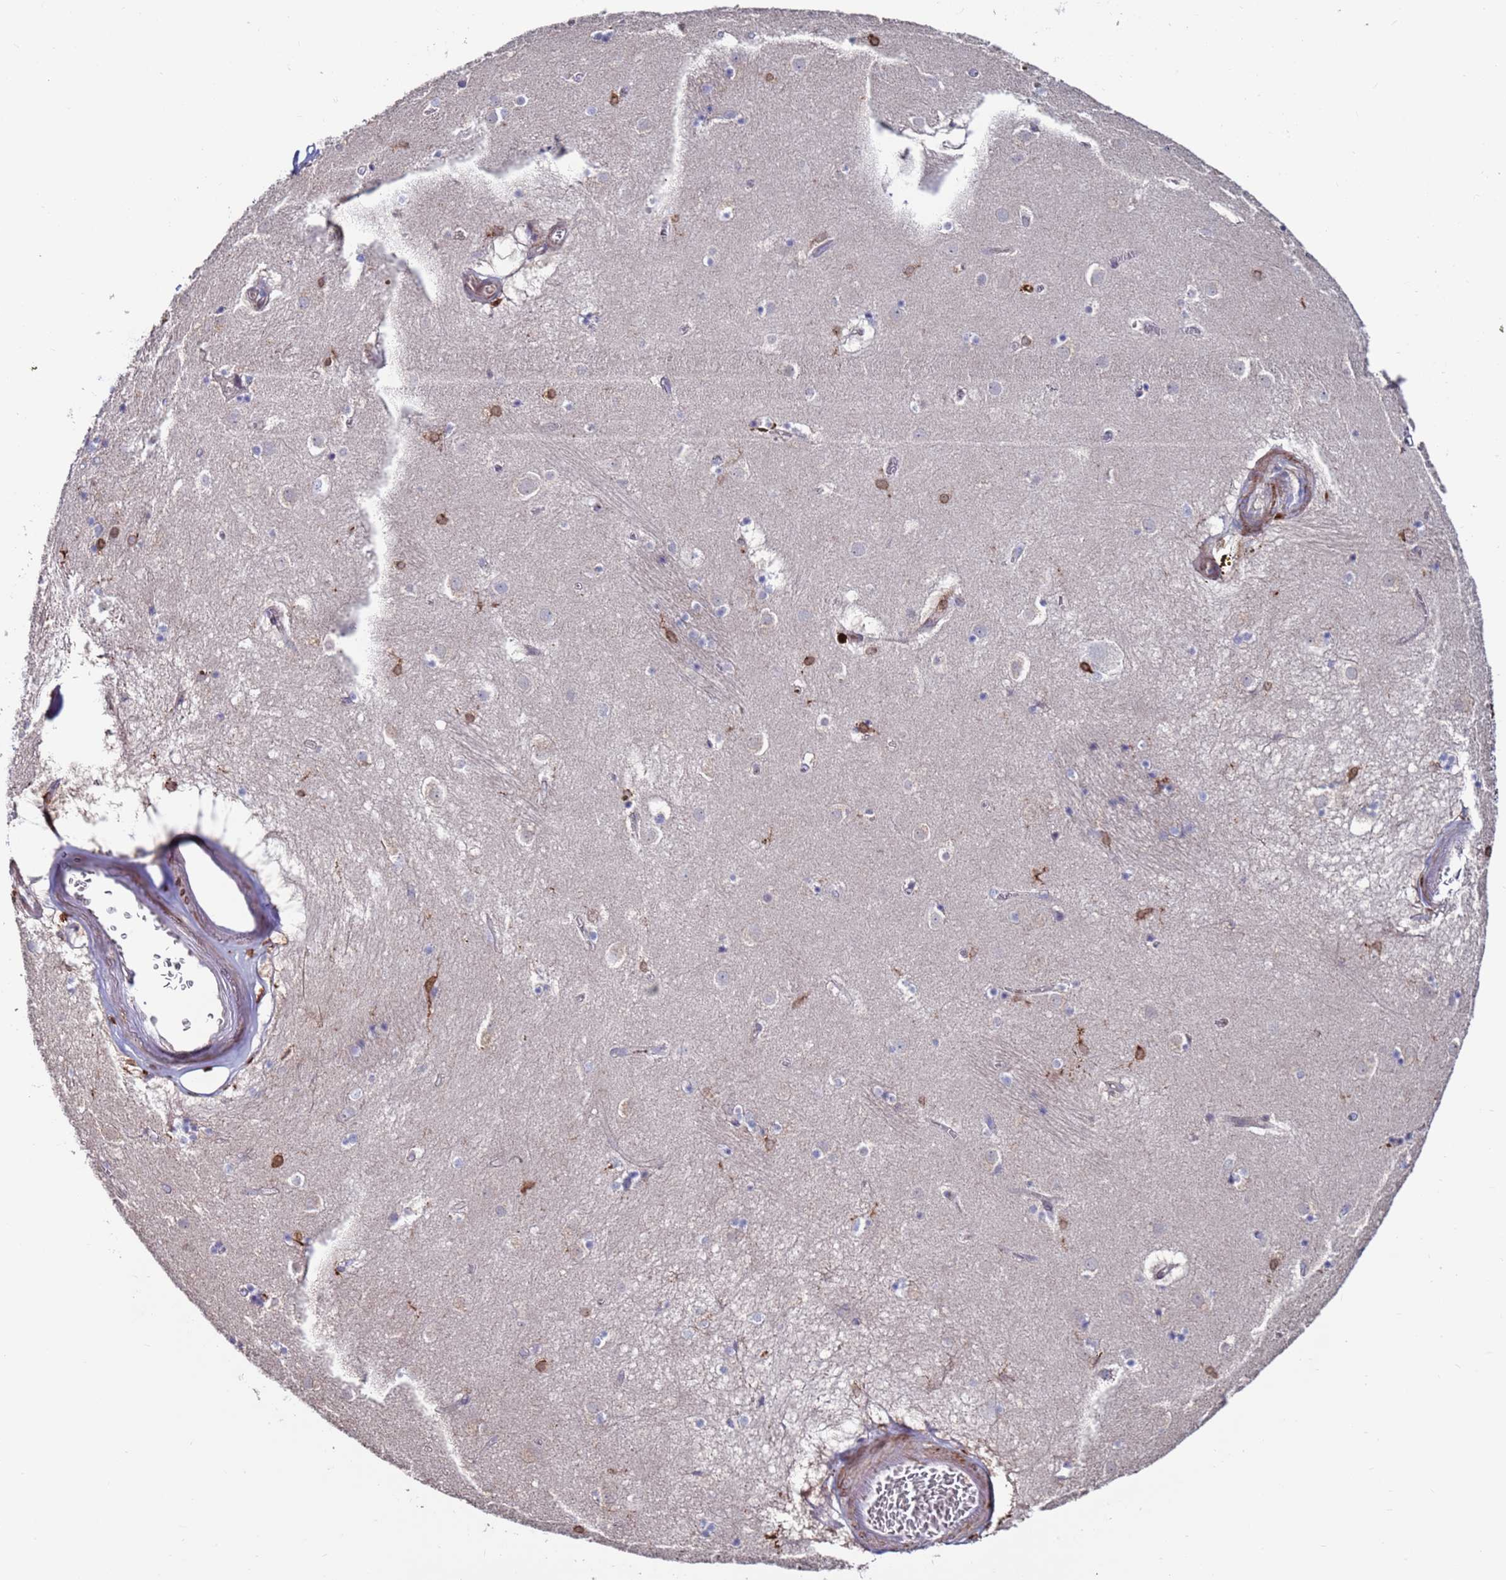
{"staining": {"intensity": "negative", "quantity": "none", "location": "none"}, "tissue": "caudate", "cell_type": "Glial cells", "image_type": "normal", "snomed": [{"axis": "morphology", "description": "Normal tissue, NOS"}, {"axis": "topography", "description": "Lateral ventricle wall"}], "caption": "Immunohistochemistry micrograph of unremarkable human caudate stained for a protein (brown), which reveals no positivity in glial cells.", "gene": "GREB1L", "patient": {"sex": "male", "age": 70}}